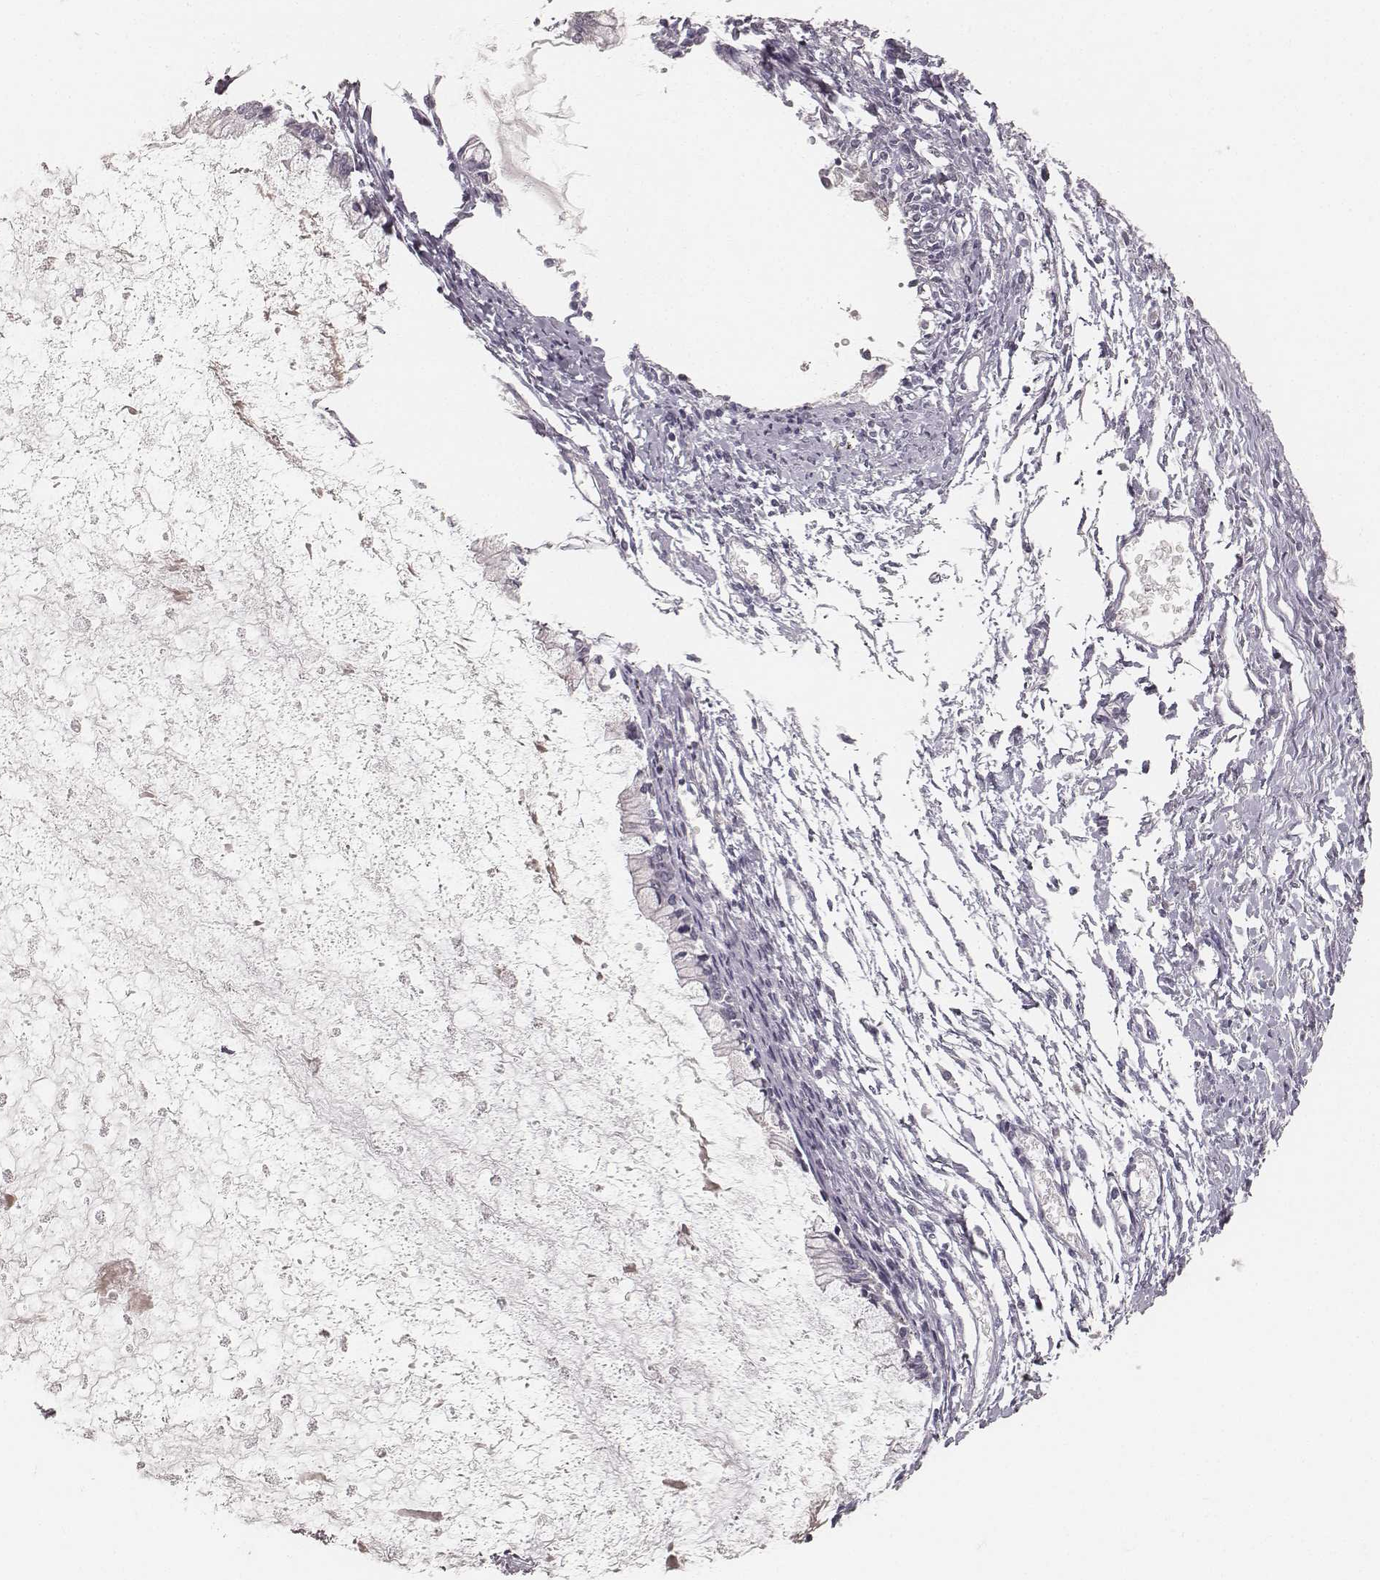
{"staining": {"intensity": "negative", "quantity": "none", "location": "none"}, "tissue": "ovarian cancer", "cell_type": "Tumor cells", "image_type": "cancer", "snomed": [{"axis": "morphology", "description": "Cystadenocarcinoma, mucinous, NOS"}, {"axis": "topography", "description": "Ovary"}], "caption": "Mucinous cystadenocarcinoma (ovarian) stained for a protein using IHC displays no expression tumor cells.", "gene": "LY6K", "patient": {"sex": "female", "age": 67}}